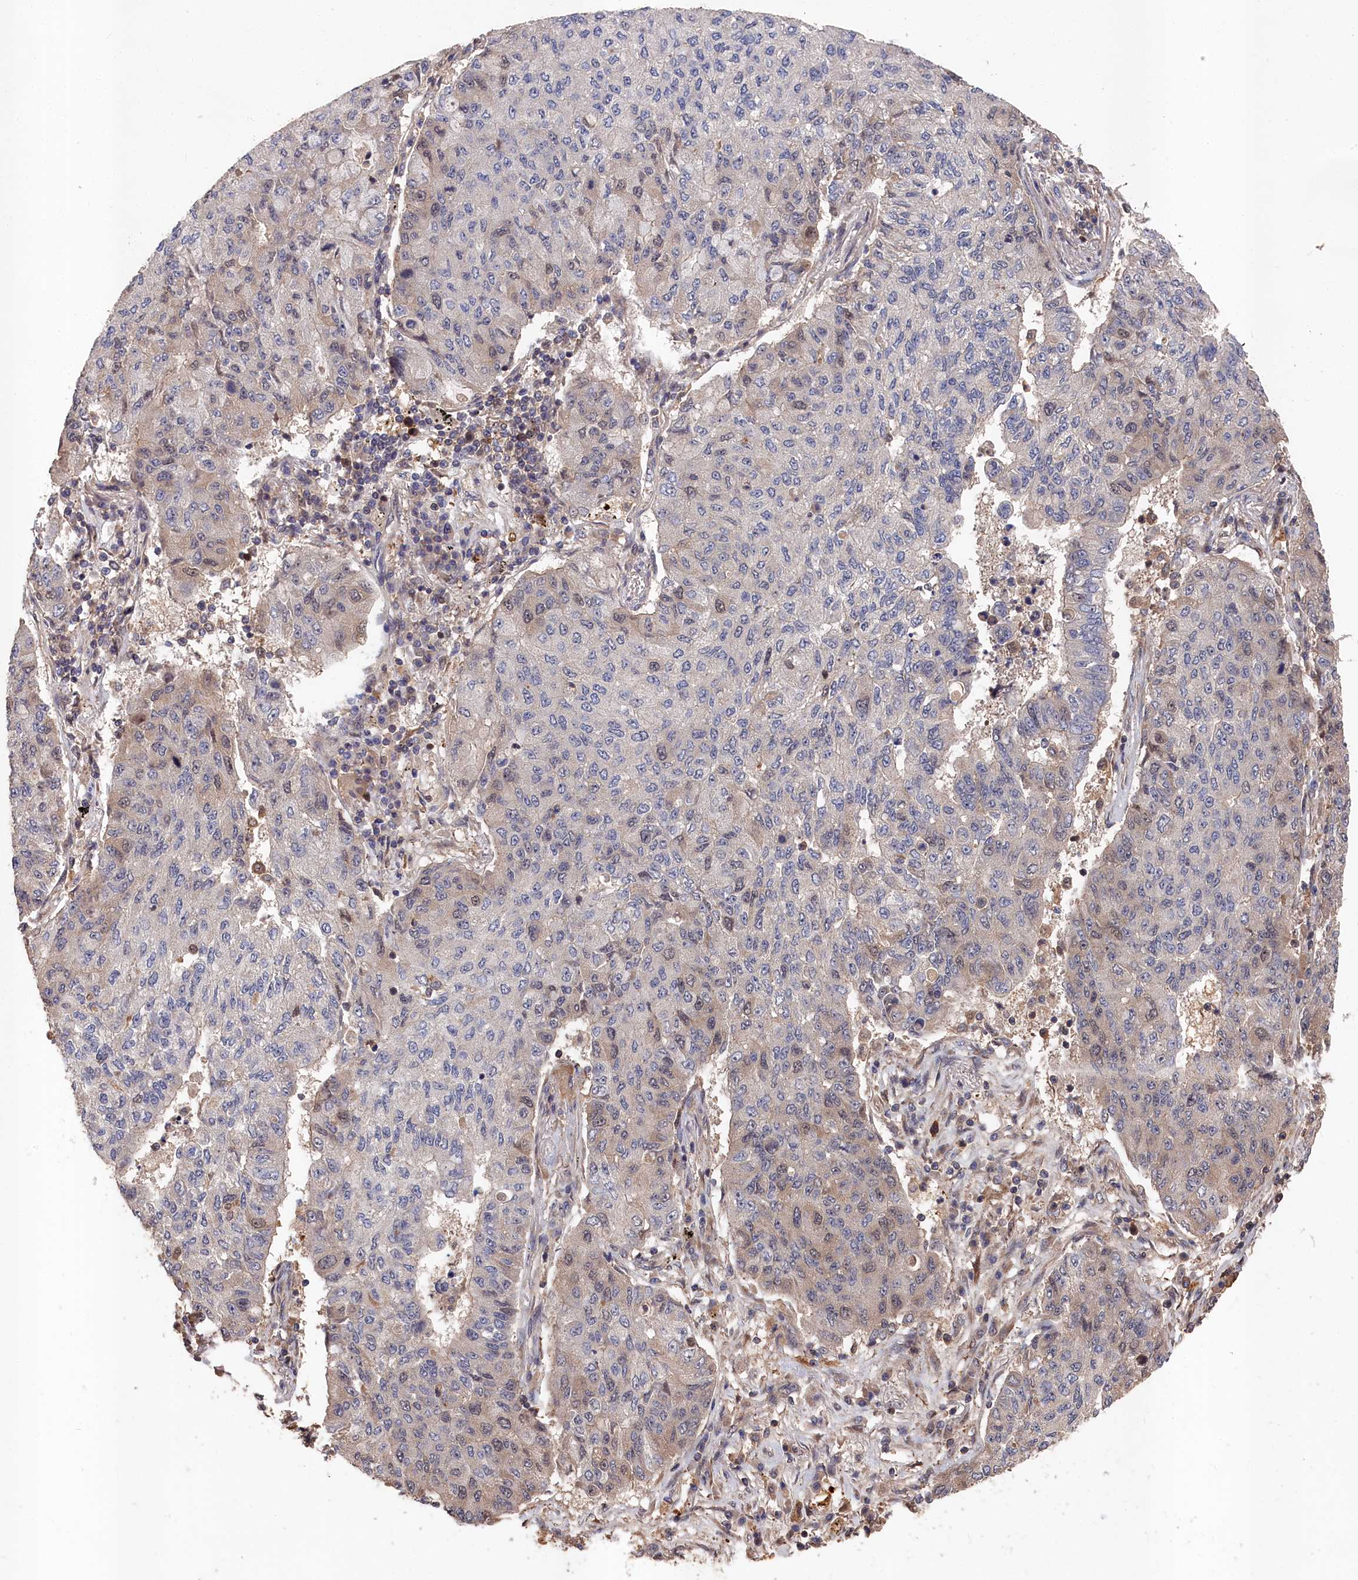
{"staining": {"intensity": "weak", "quantity": "<25%", "location": "nuclear"}, "tissue": "lung cancer", "cell_type": "Tumor cells", "image_type": "cancer", "snomed": [{"axis": "morphology", "description": "Squamous cell carcinoma, NOS"}, {"axis": "topography", "description": "Lung"}], "caption": "Histopathology image shows no protein positivity in tumor cells of lung cancer tissue.", "gene": "RMI2", "patient": {"sex": "male", "age": 74}}